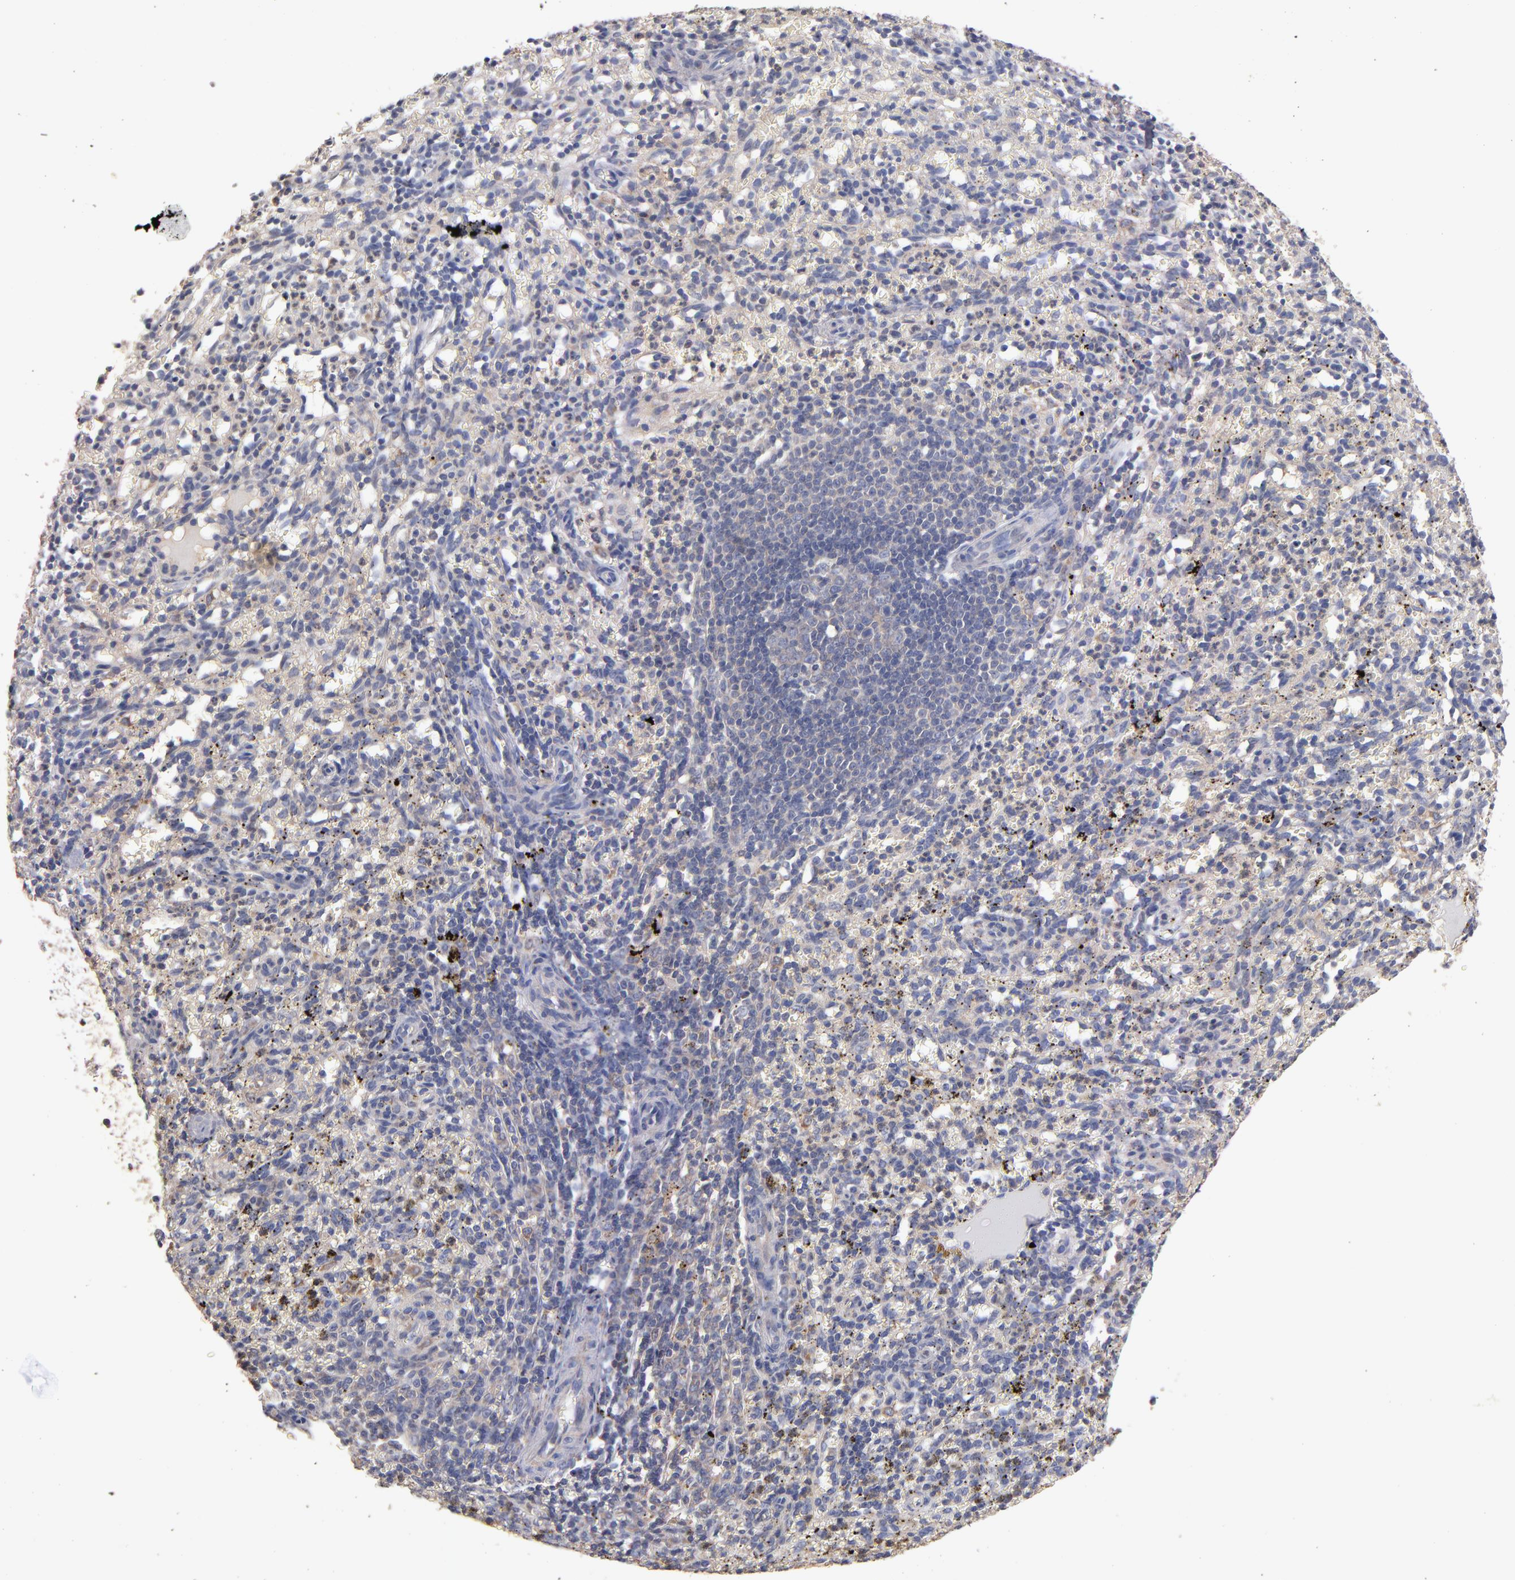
{"staining": {"intensity": "weak", "quantity": "<25%", "location": "cytoplasmic/membranous"}, "tissue": "spleen", "cell_type": "Cells in red pulp", "image_type": "normal", "snomed": [{"axis": "morphology", "description": "Normal tissue, NOS"}, {"axis": "topography", "description": "Spleen"}], "caption": "DAB immunohistochemical staining of benign human spleen demonstrates no significant staining in cells in red pulp. (DAB (3,3'-diaminobenzidine) immunohistochemistry visualized using brightfield microscopy, high magnification).", "gene": "DACT1", "patient": {"sex": "female", "age": 10}}